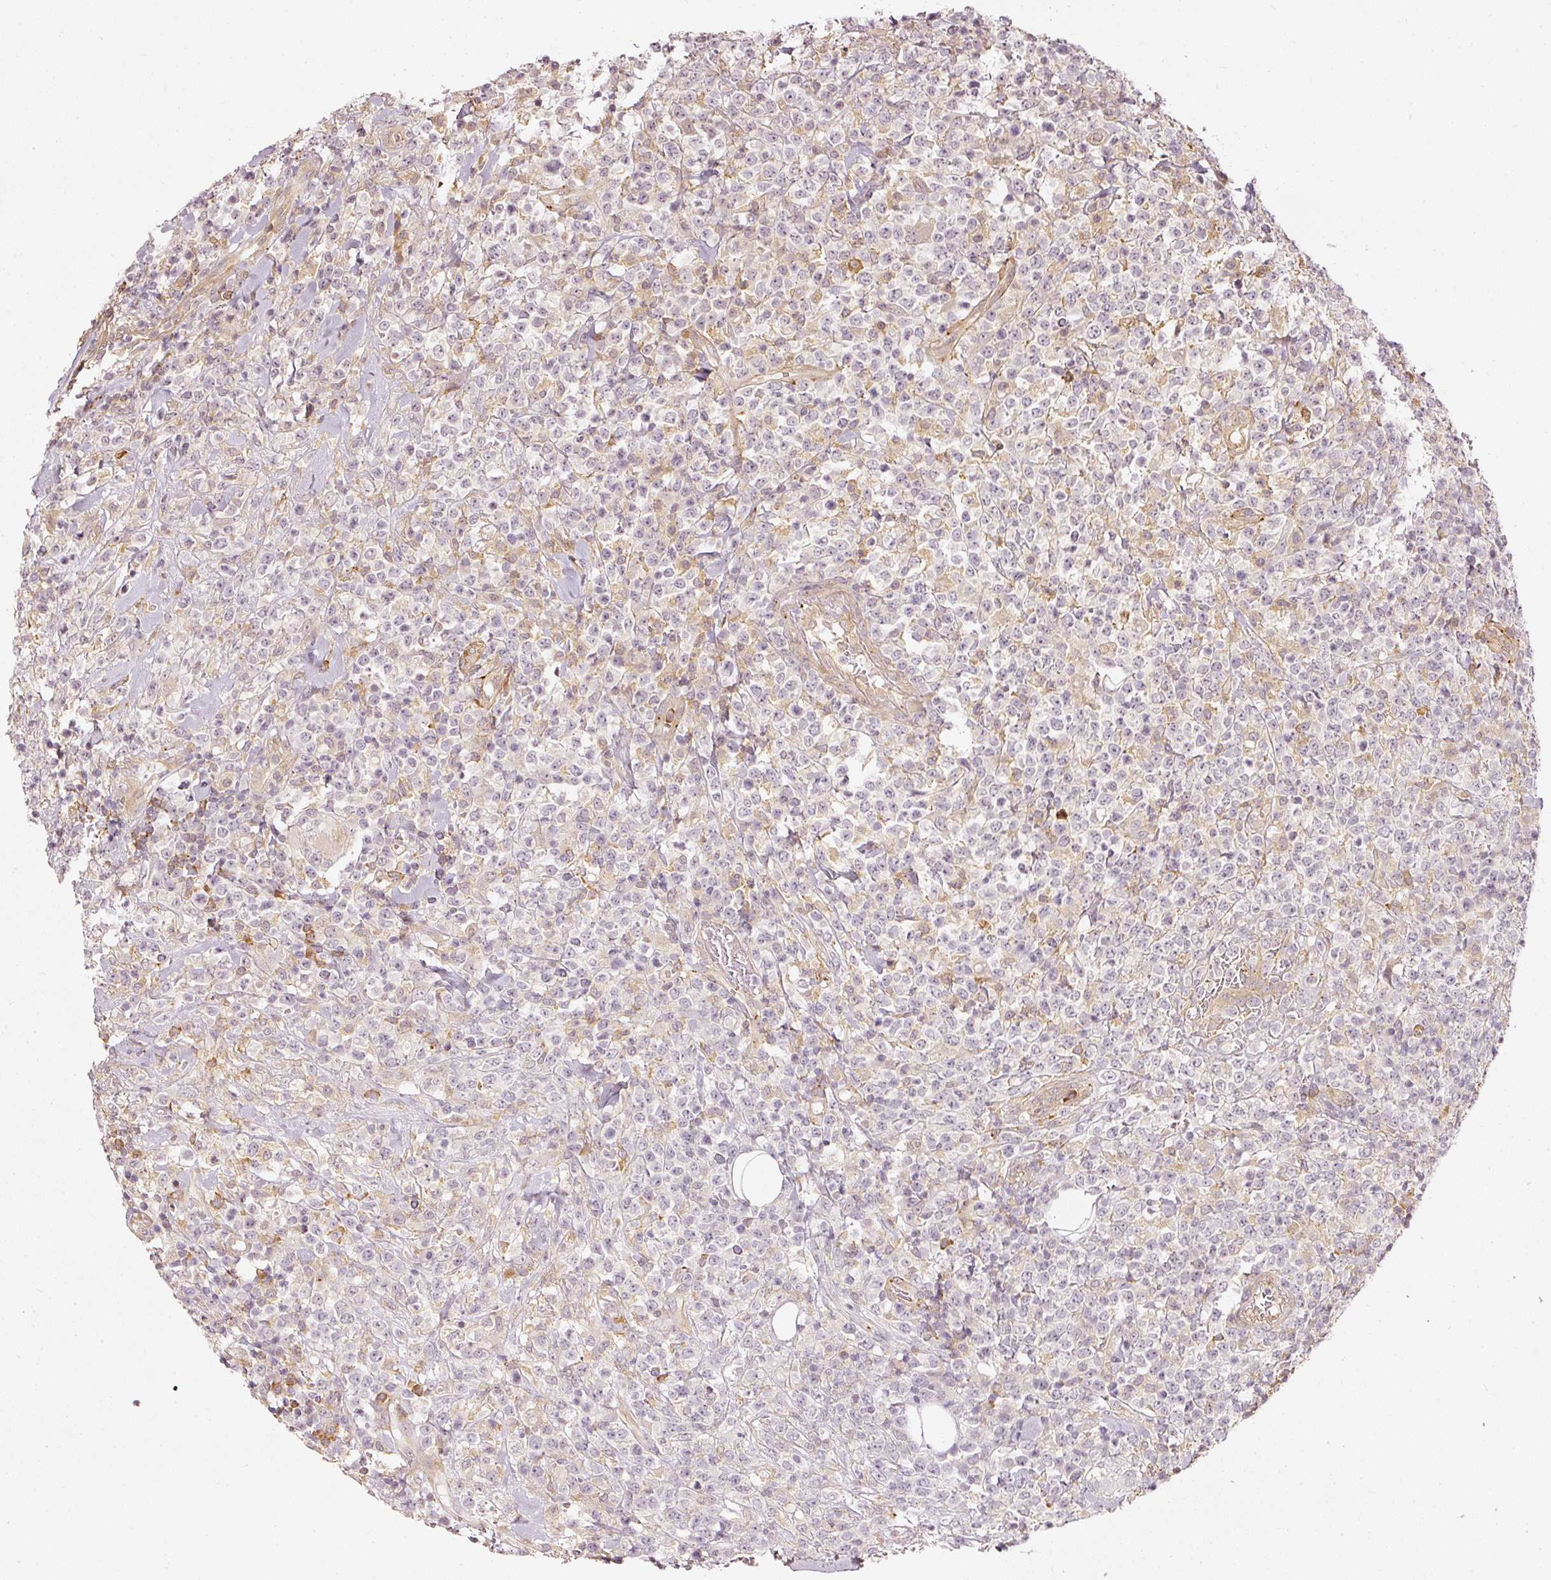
{"staining": {"intensity": "negative", "quantity": "none", "location": "none"}, "tissue": "lymphoma", "cell_type": "Tumor cells", "image_type": "cancer", "snomed": [{"axis": "morphology", "description": "Malignant lymphoma, non-Hodgkin's type, High grade"}, {"axis": "topography", "description": "Colon"}], "caption": "Immunohistochemistry (IHC) histopathology image of neoplastic tissue: high-grade malignant lymphoma, non-Hodgkin's type stained with DAB shows no significant protein expression in tumor cells.", "gene": "DRD2", "patient": {"sex": "female", "age": 53}}